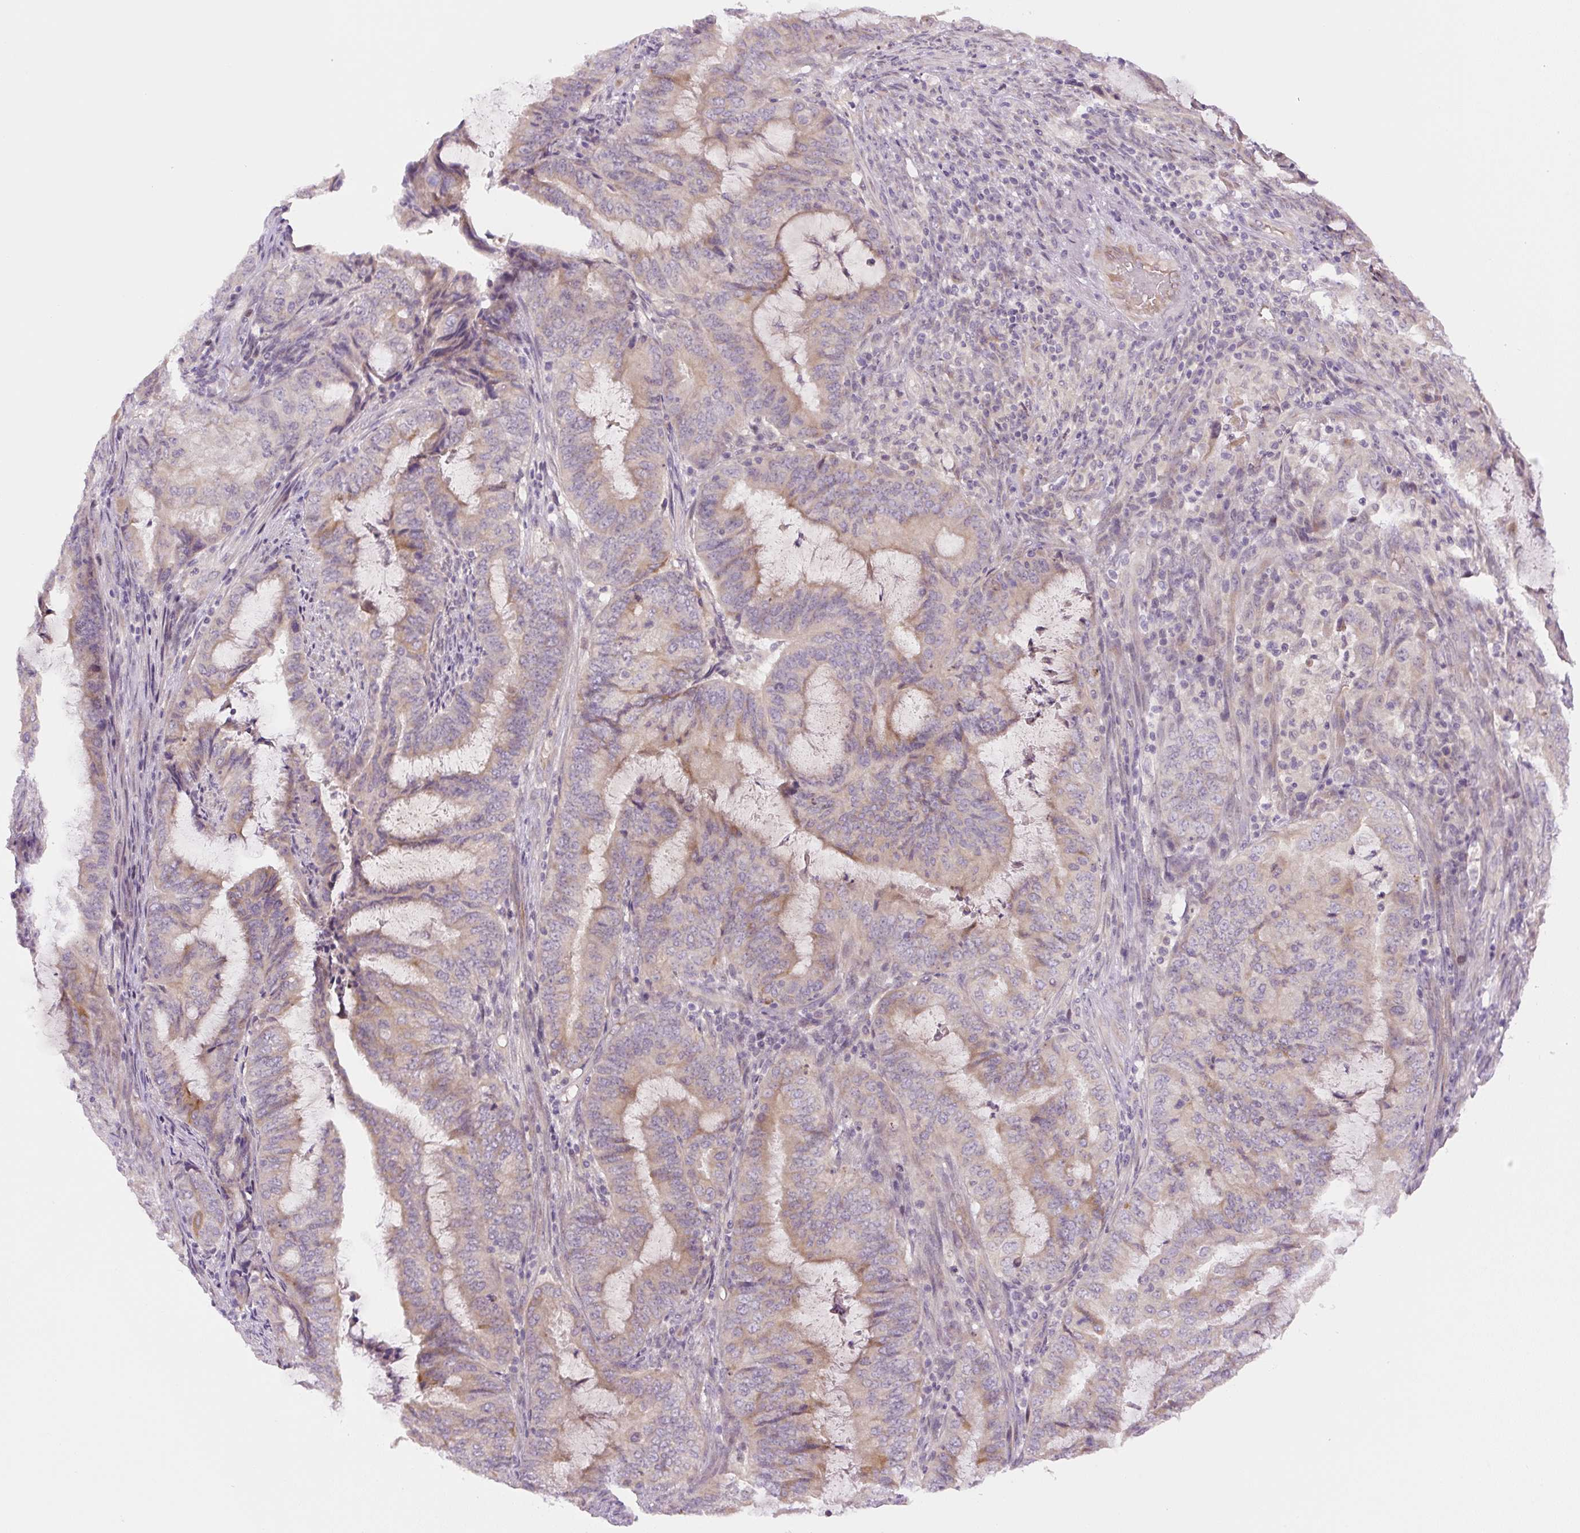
{"staining": {"intensity": "weak", "quantity": ">75%", "location": "cytoplasmic/membranous"}, "tissue": "endometrial cancer", "cell_type": "Tumor cells", "image_type": "cancer", "snomed": [{"axis": "morphology", "description": "Adenocarcinoma, NOS"}, {"axis": "topography", "description": "Endometrium"}], "caption": "High-magnification brightfield microscopy of endometrial cancer stained with DAB (3,3'-diaminobenzidine) (brown) and counterstained with hematoxylin (blue). tumor cells exhibit weak cytoplasmic/membranous positivity is appreciated in about>75% of cells.", "gene": "YIF1B", "patient": {"sex": "female", "age": 51}}